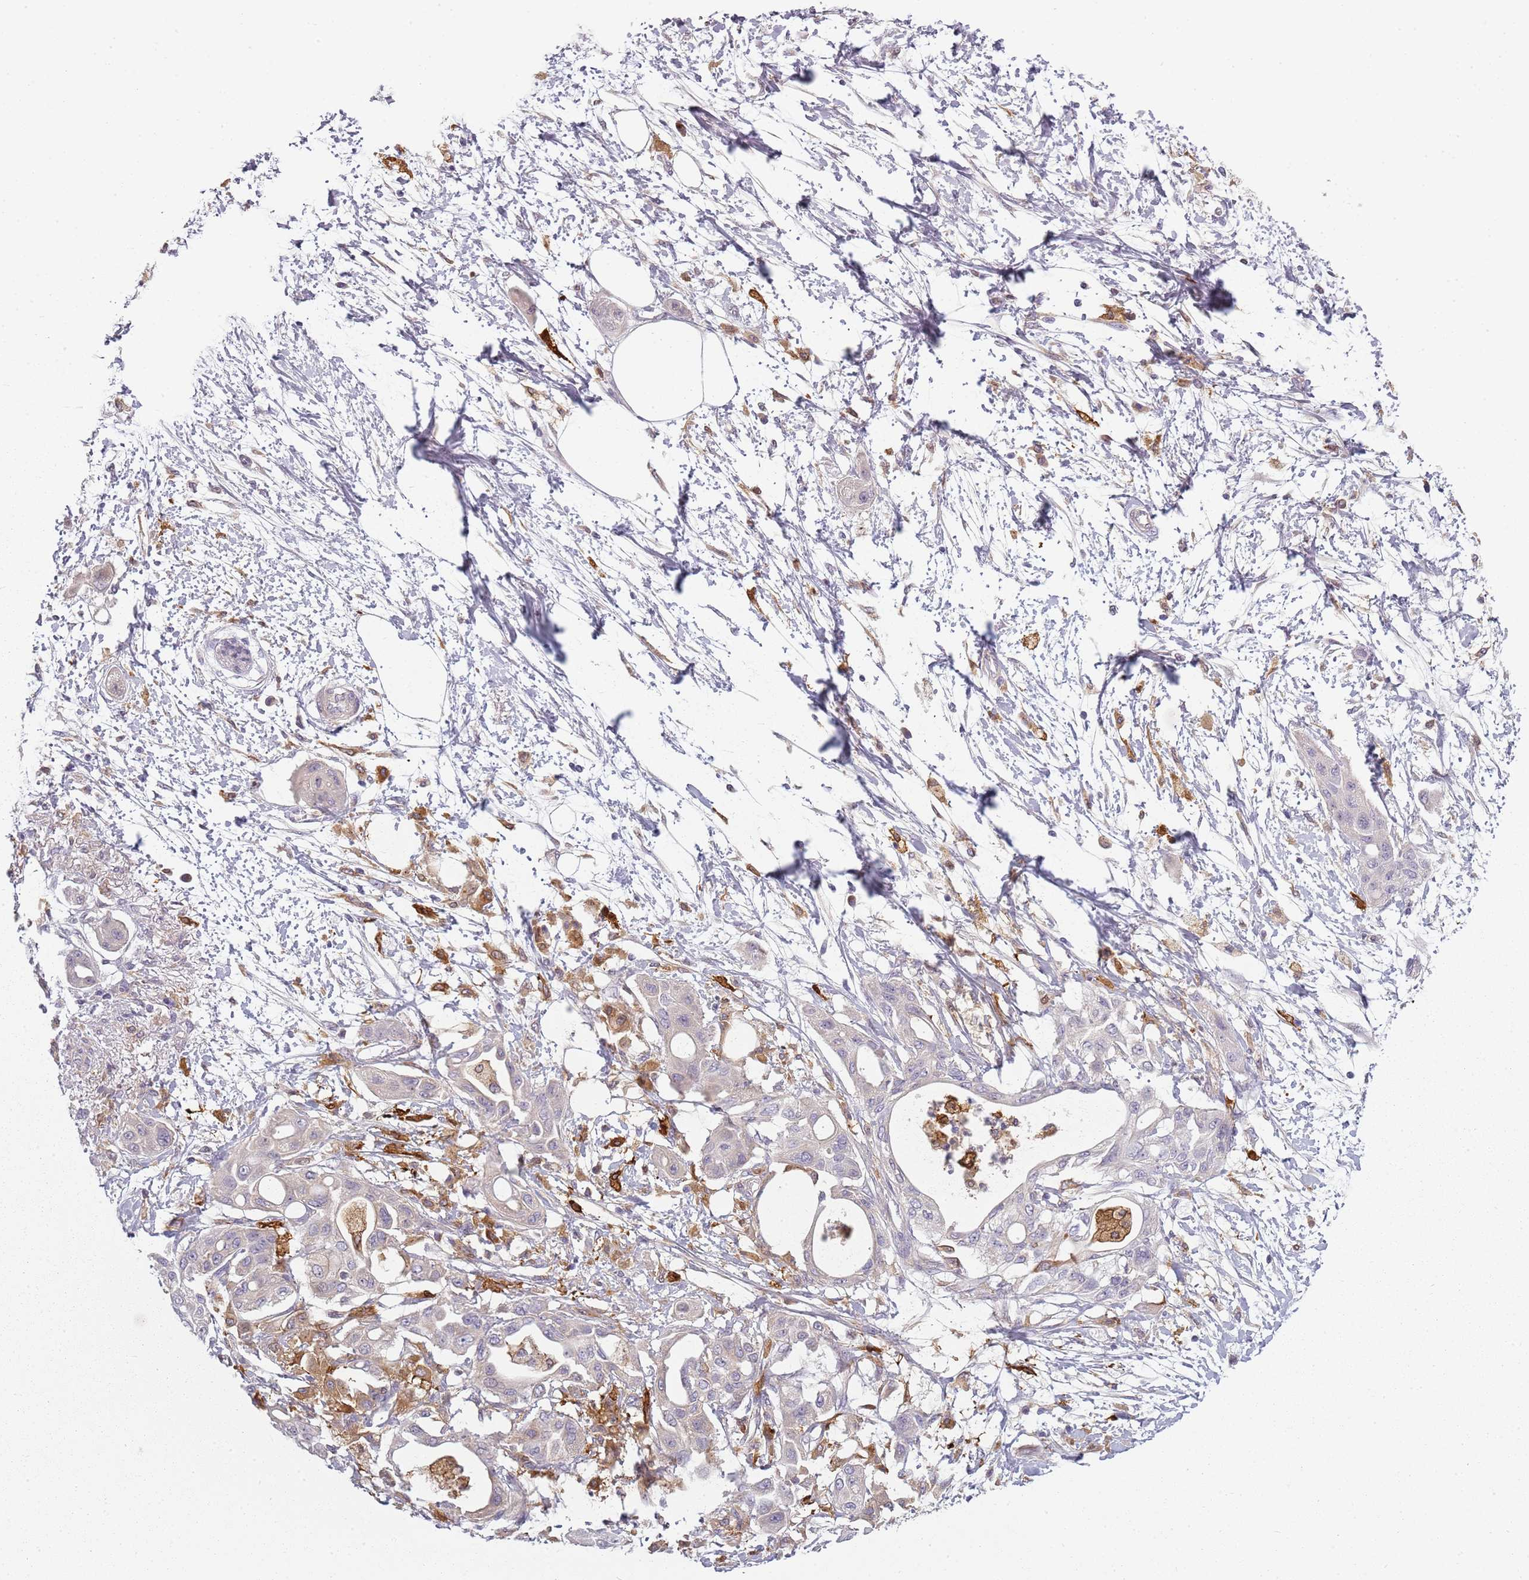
{"staining": {"intensity": "negative", "quantity": "none", "location": "none"}, "tissue": "pancreatic cancer", "cell_type": "Tumor cells", "image_type": "cancer", "snomed": [{"axis": "morphology", "description": "Adenocarcinoma, NOS"}, {"axis": "topography", "description": "Pancreas"}], "caption": "This is a micrograph of IHC staining of pancreatic cancer (adenocarcinoma), which shows no positivity in tumor cells.", "gene": "CC2D2B", "patient": {"sex": "male", "age": 68}}